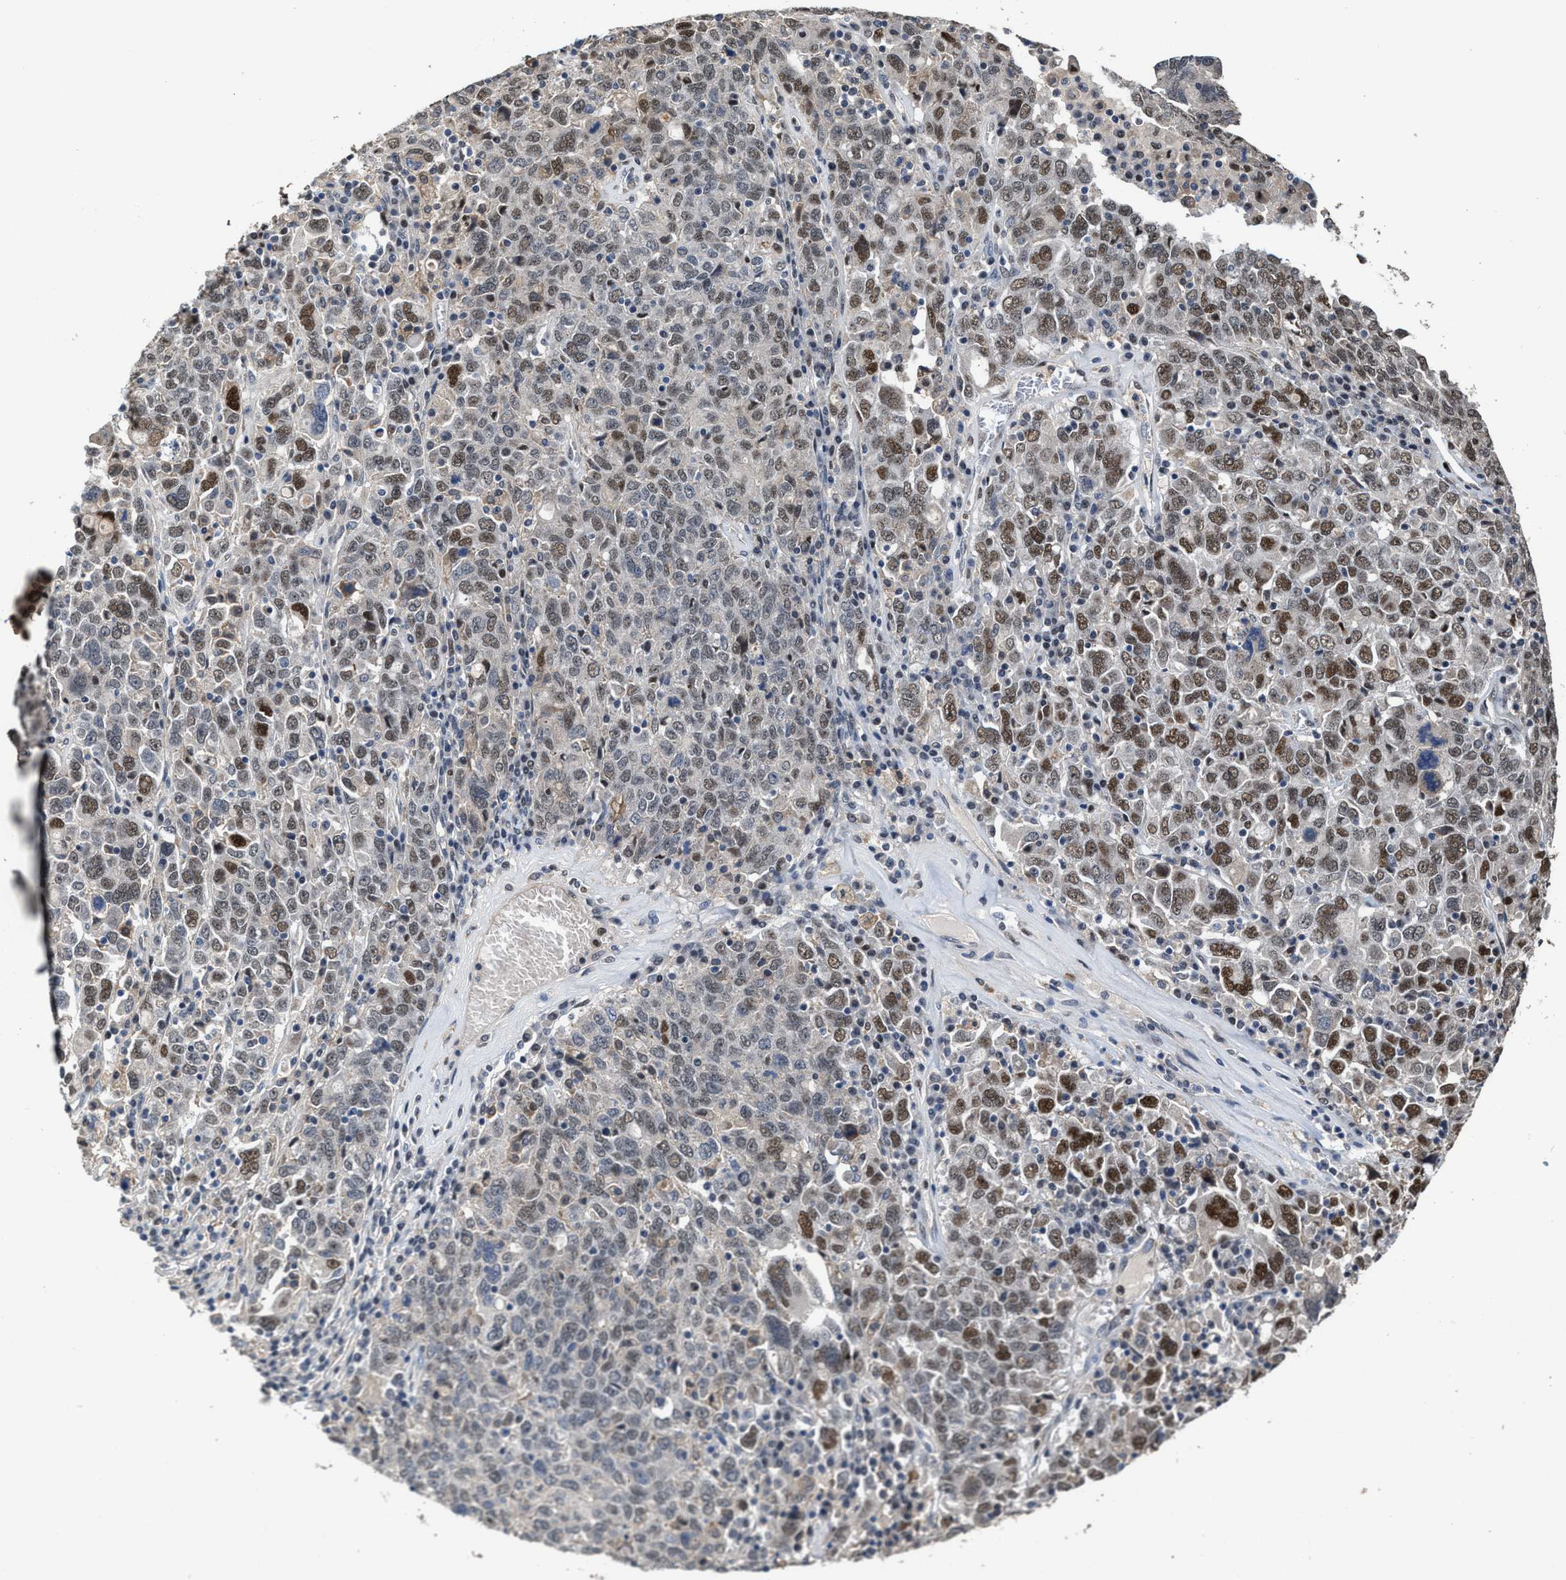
{"staining": {"intensity": "moderate", "quantity": ">75%", "location": "nuclear"}, "tissue": "ovarian cancer", "cell_type": "Tumor cells", "image_type": "cancer", "snomed": [{"axis": "morphology", "description": "Carcinoma, endometroid"}, {"axis": "topography", "description": "Ovary"}], "caption": "Protein staining displays moderate nuclear staining in approximately >75% of tumor cells in endometroid carcinoma (ovarian). The protein is shown in brown color, while the nuclei are stained blue.", "gene": "ZNF20", "patient": {"sex": "female", "age": 62}}